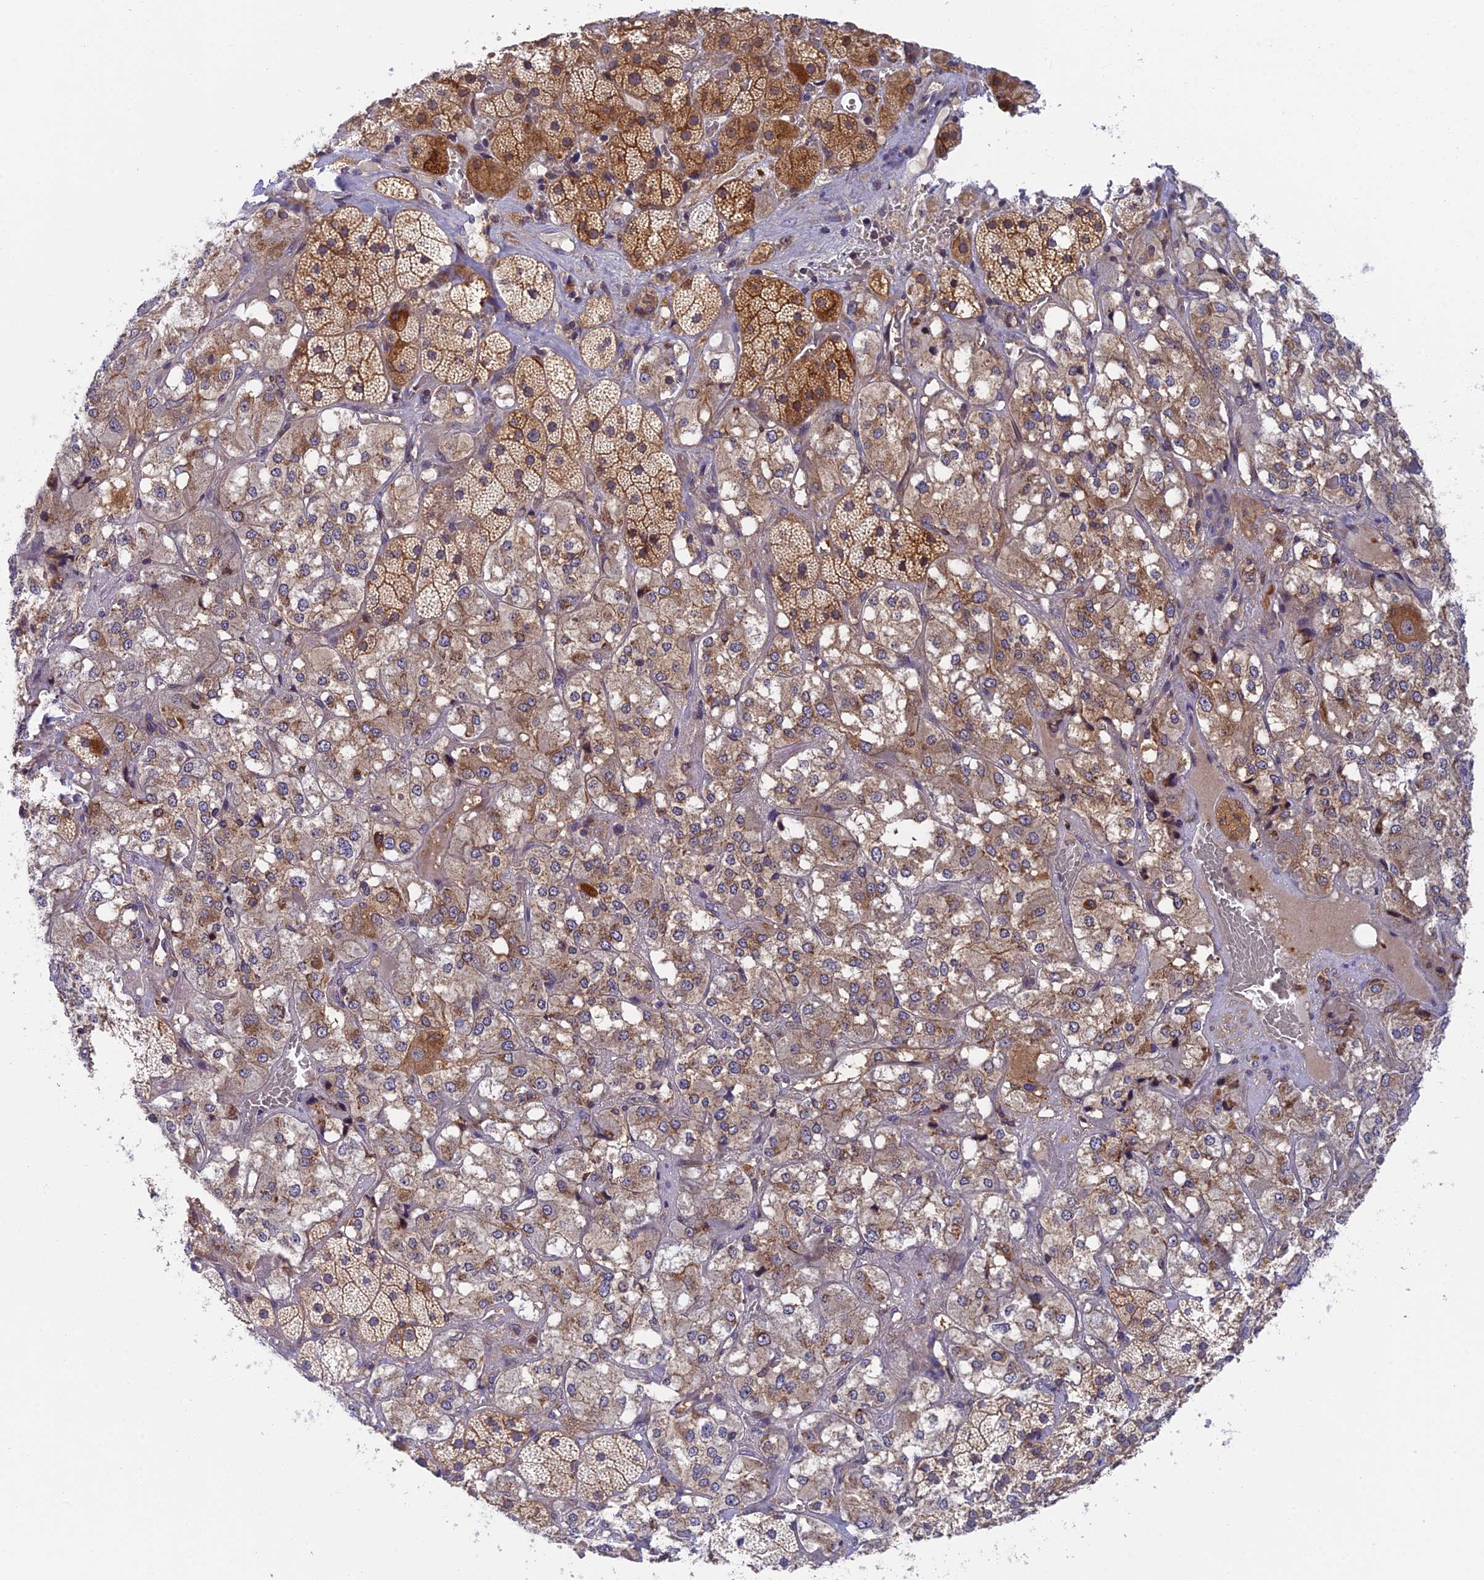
{"staining": {"intensity": "moderate", "quantity": ">75%", "location": "cytoplasmic/membranous"}, "tissue": "adrenal gland", "cell_type": "Glandular cells", "image_type": "normal", "snomed": [{"axis": "morphology", "description": "Normal tissue, NOS"}, {"axis": "topography", "description": "Adrenal gland"}], "caption": "An IHC micrograph of unremarkable tissue is shown. Protein staining in brown highlights moderate cytoplasmic/membranous positivity in adrenal gland within glandular cells.", "gene": "IPO5", "patient": {"sex": "male", "age": 57}}